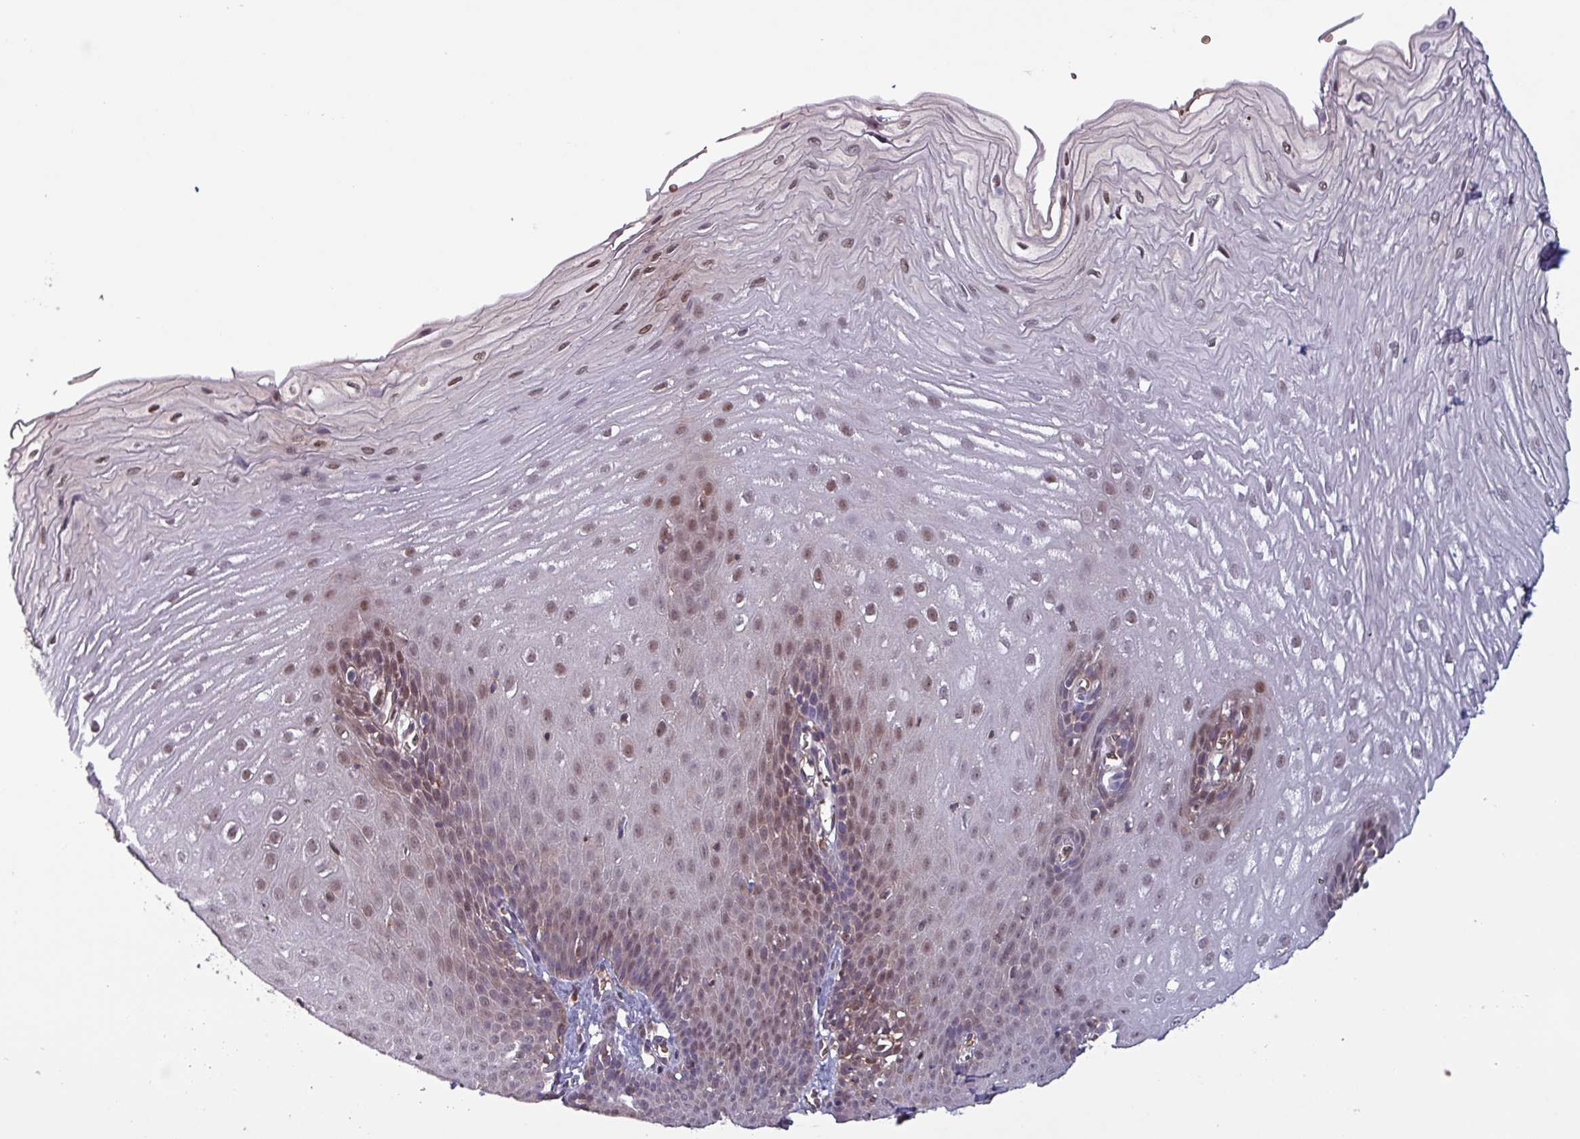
{"staining": {"intensity": "moderate", "quantity": "25%-75%", "location": "nuclear"}, "tissue": "esophagus", "cell_type": "Squamous epithelial cells", "image_type": "normal", "snomed": [{"axis": "morphology", "description": "Normal tissue, NOS"}, {"axis": "topography", "description": "Esophagus"}], "caption": "About 25%-75% of squamous epithelial cells in unremarkable esophagus display moderate nuclear protein expression as visualized by brown immunohistochemical staining.", "gene": "PSMB8", "patient": {"sex": "male", "age": 70}}